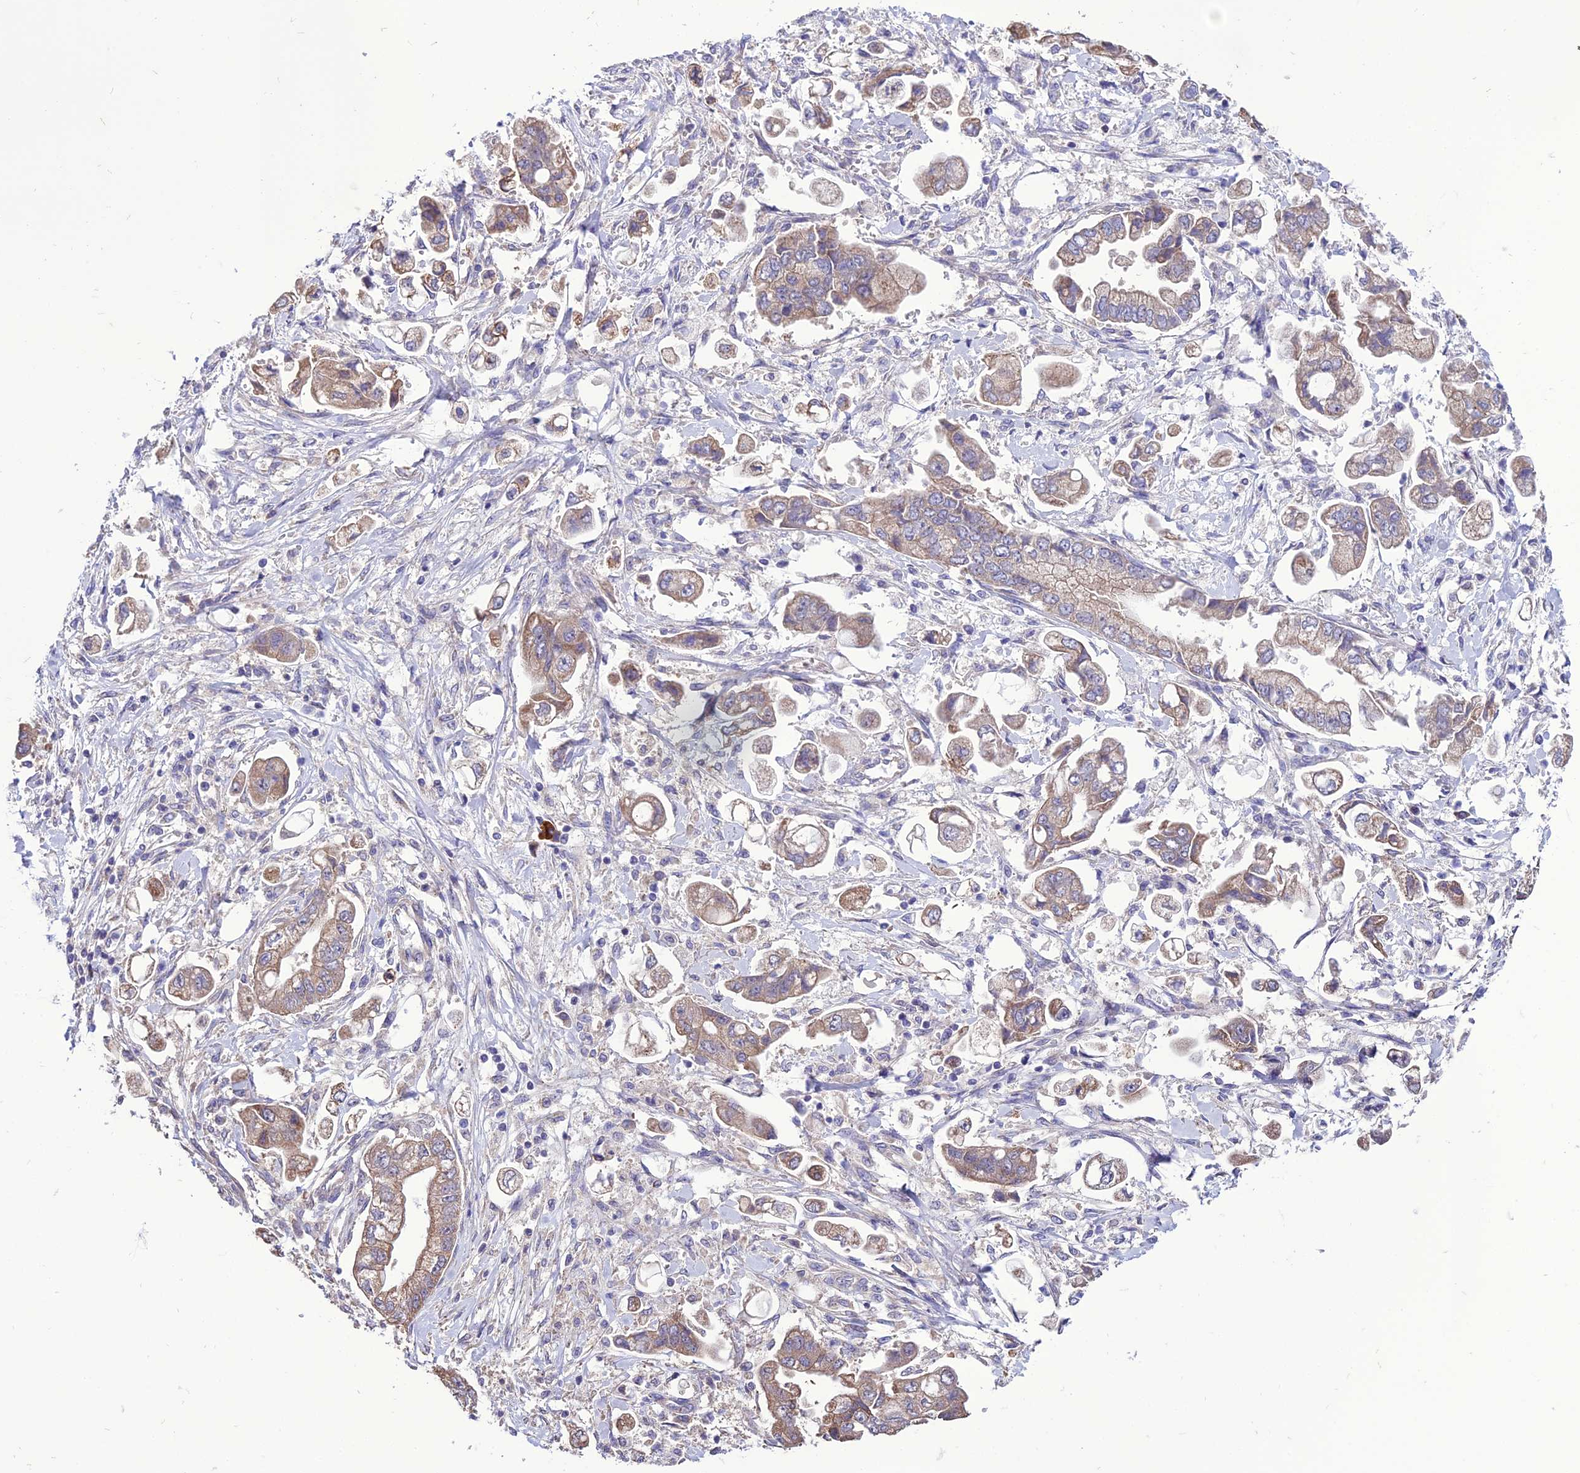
{"staining": {"intensity": "weak", "quantity": ">75%", "location": "cytoplasmic/membranous"}, "tissue": "stomach cancer", "cell_type": "Tumor cells", "image_type": "cancer", "snomed": [{"axis": "morphology", "description": "Adenocarcinoma, NOS"}, {"axis": "topography", "description": "Stomach"}], "caption": "Stomach adenocarcinoma stained with a brown dye reveals weak cytoplasmic/membranous positive staining in approximately >75% of tumor cells.", "gene": "HOGA1", "patient": {"sex": "male", "age": 62}}